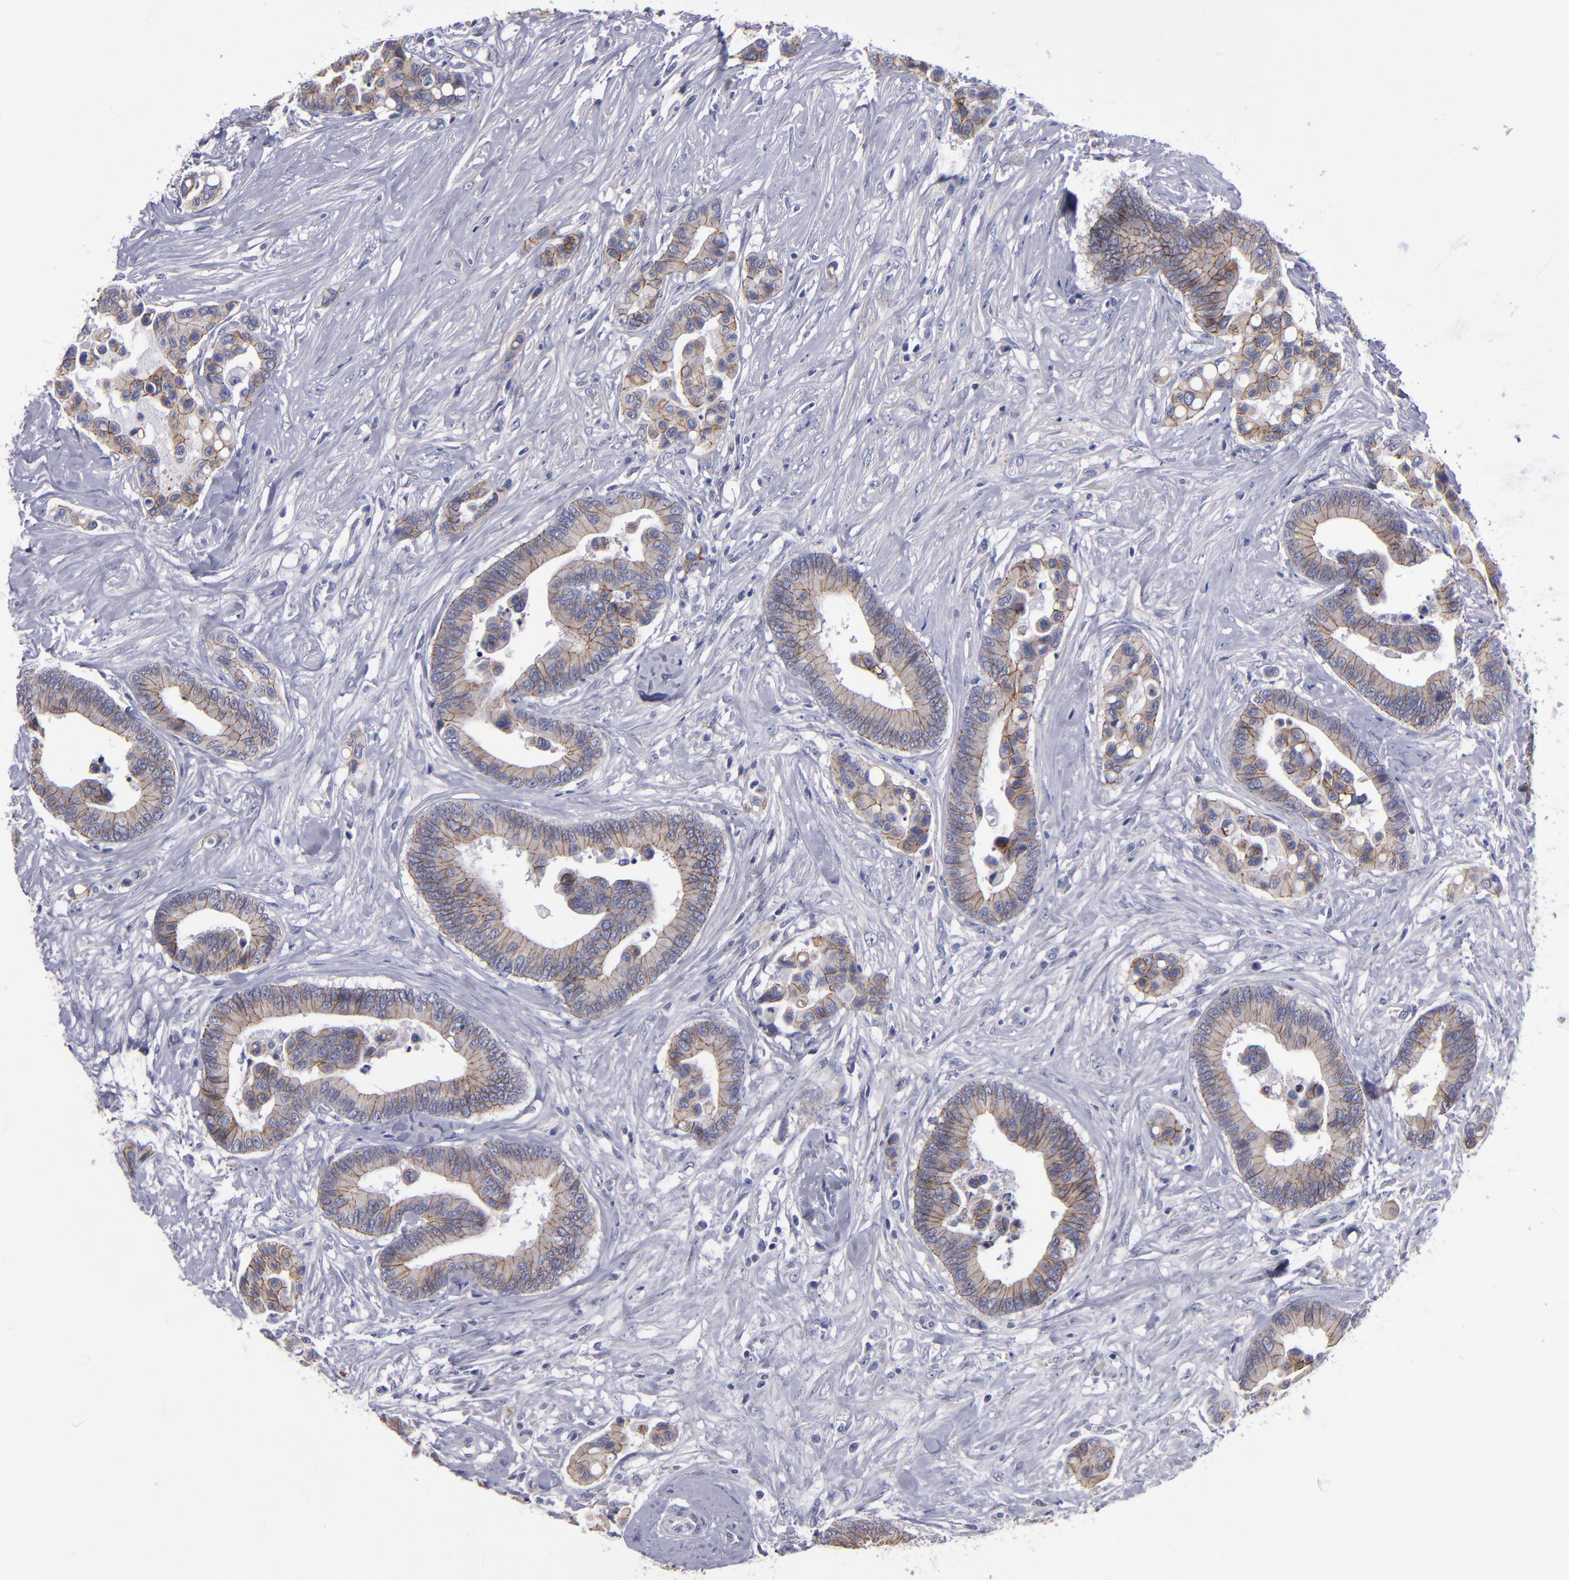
{"staining": {"intensity": "moderate", "quantity": ">75%", "location": "cytoplasmic/membranous"}, "tissue": "colorectal cancer", "cell_type": "Tumor cells", "image_type": "cancer", "snomed": [{"axis": "morphology", "description": "Adenocarcinoma, NOS"}, {"axis": "topography", "description": "Colon"}], "caption": "A brown stain highlights moderate cytoplasmic/membranous positivity of a protein in human colorectal adenocarcinoma tumor cells. The staining is performed using DAB (3,3'-diaminobenzidine) brown chromogen to label protein expression. The nuclei are counter-stained blue using hematoxylin.", "gene": "CDH3", "patient": {"sex": "male", "age": 82}}